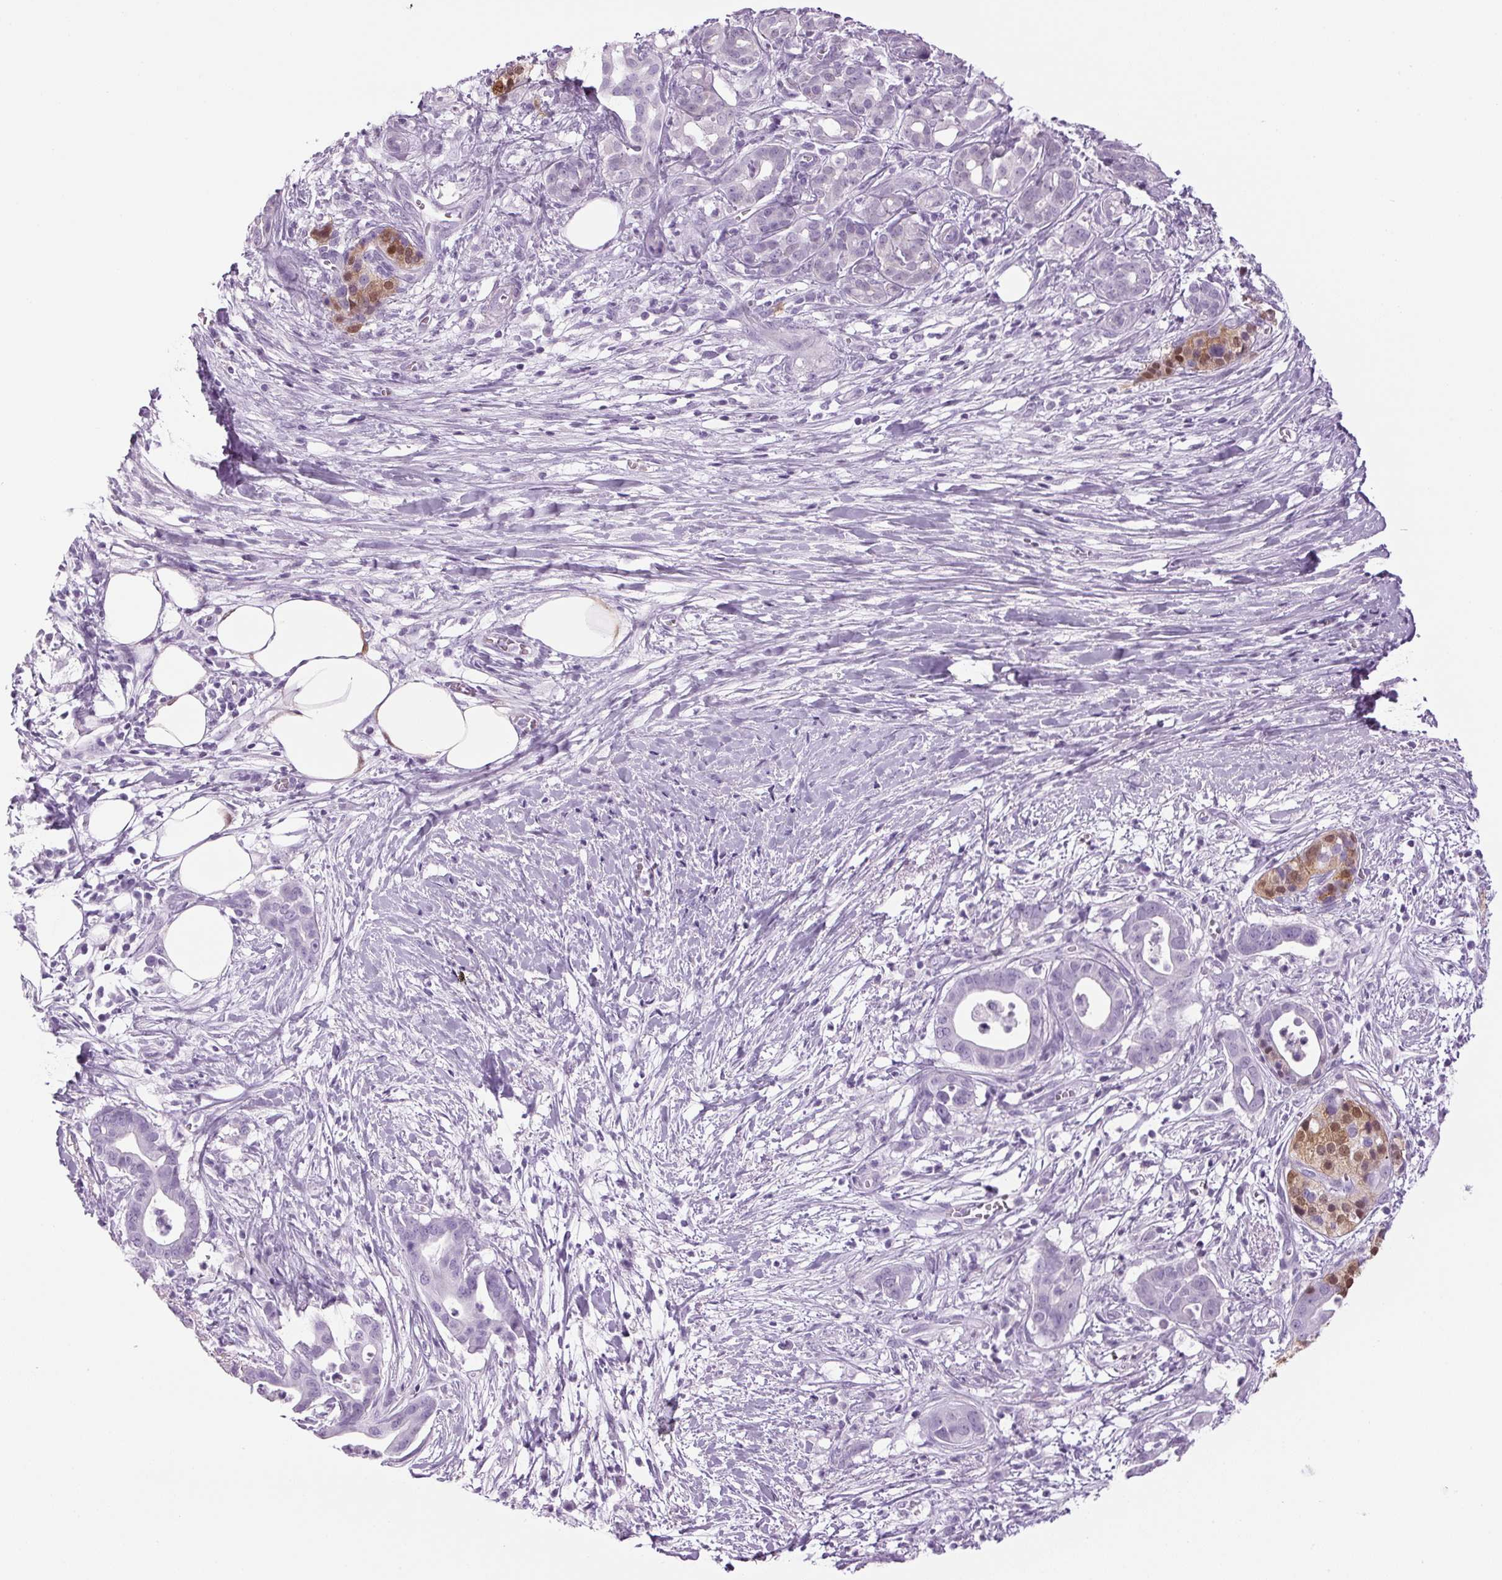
{"staining": {"intensity": "negative", "quantity": "none", "location": "none"}, "tissue": "pancreatic cancer", "cell_type": "Tumor cells", "image_type": "cancer", "snomed": [{"axis": "morphology", "description": "Adenocarcinoma, NOS"}, {"axis": "topography", "description": "Pancreas"}], "caption": "Micrograph shows no protein positivity in tumor cells of adenocarcinoma (pancreatic) tissue.", "gene": "PPP1R1A", "patient": {"sex": "male", "age": 61}}